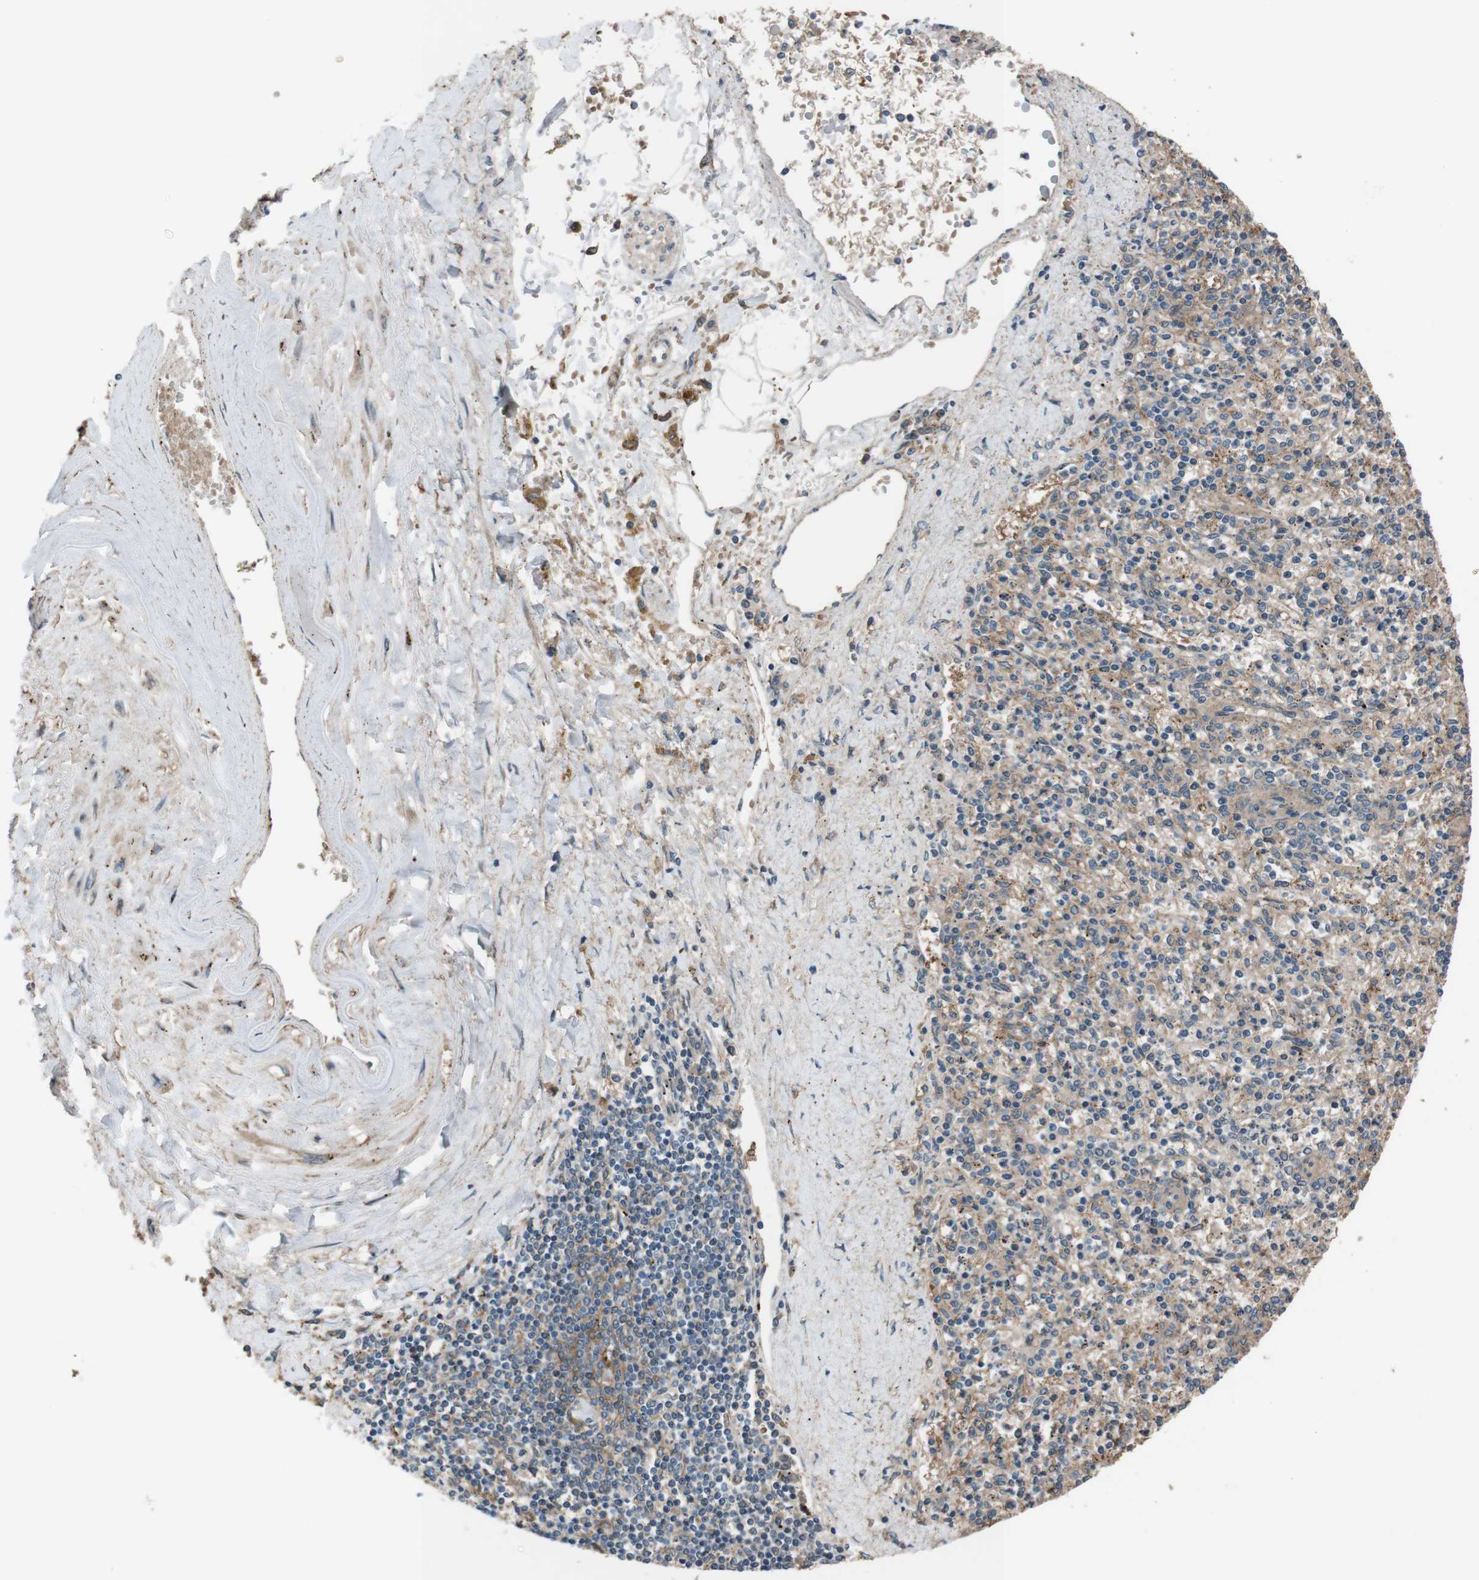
{"staining": {"intensity": "moderate", "quantity": ">75%", "location": "cytoplasmic/membranous"}, "tissue": "spleen", "cell_type": "Cells in red pulp", "image_type": "normal", "snomed": [{"axis": "morphology", "description": "Normal tissue, NOS"}, {"axis": "topography", "description": "Spleen"}], "caption": "Spleen was stained to show a protein in brown. There is medium levels of moderate cytoplasmic/membranous staining in approximately >75% of cells in red pulp.", "gene": "ATP2B1", "patient": {"sex": "male", "age": 72}}